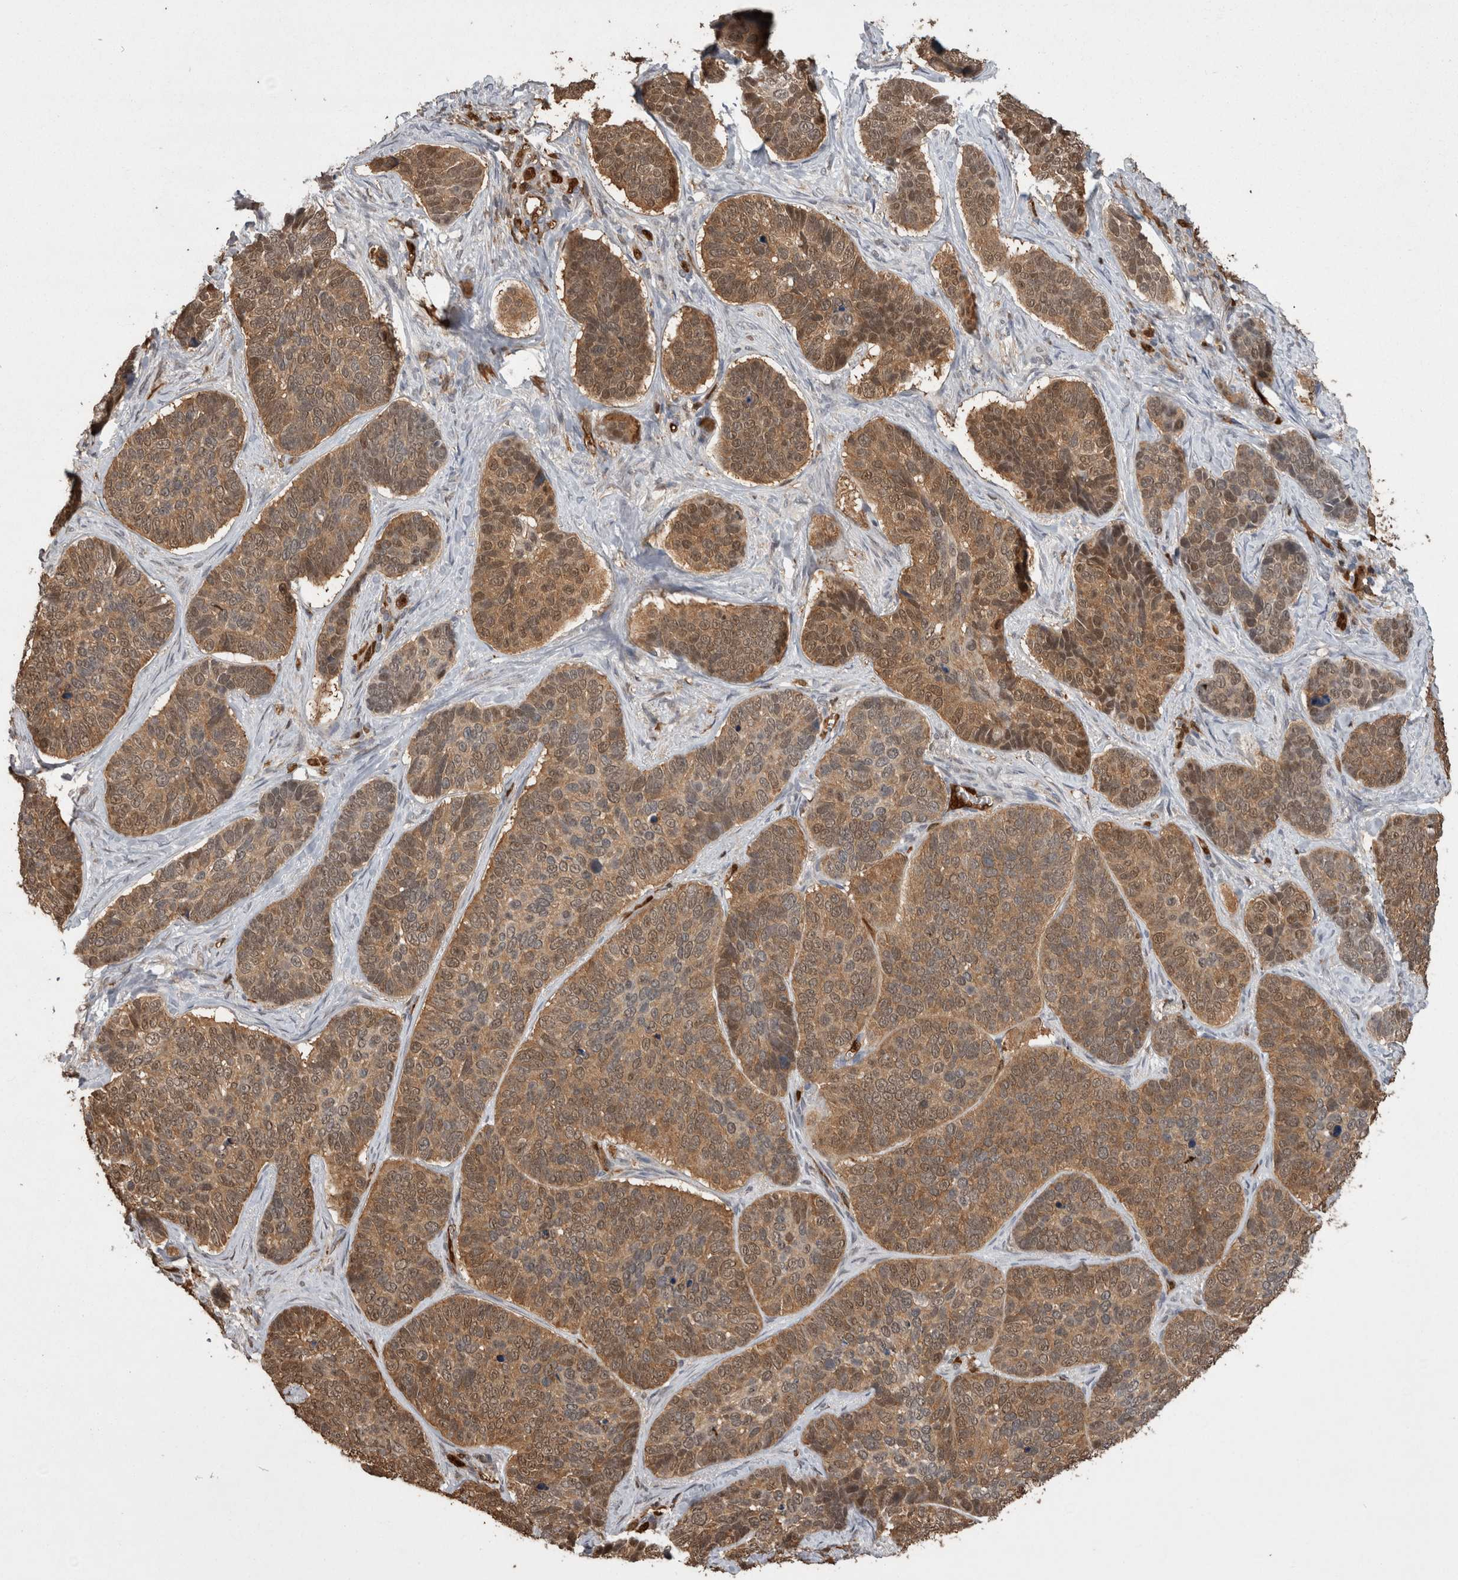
{"staining": {"intensity": "moderate", "quantity": ">75%", "location": "cytoplasmic/membranous,nuclear"}, "tissue": "skin cancer", "cell_type": "Tumor cells", "image_type": "cancer", "snomed": [{"axis": "morphology", "description": "Basal cell carcinoma"}, {"axis": "topography", "description": "Skin"}], "caption": "Immunohistochemistry (IHC) of human skin basal cell carcinoma displays medium levels of moderate cytoplasmic/membranous and nuclear expression in about >75% of tumor cells.", "gene": "LXN", "patient": {"sex": "male", "age": 62}}